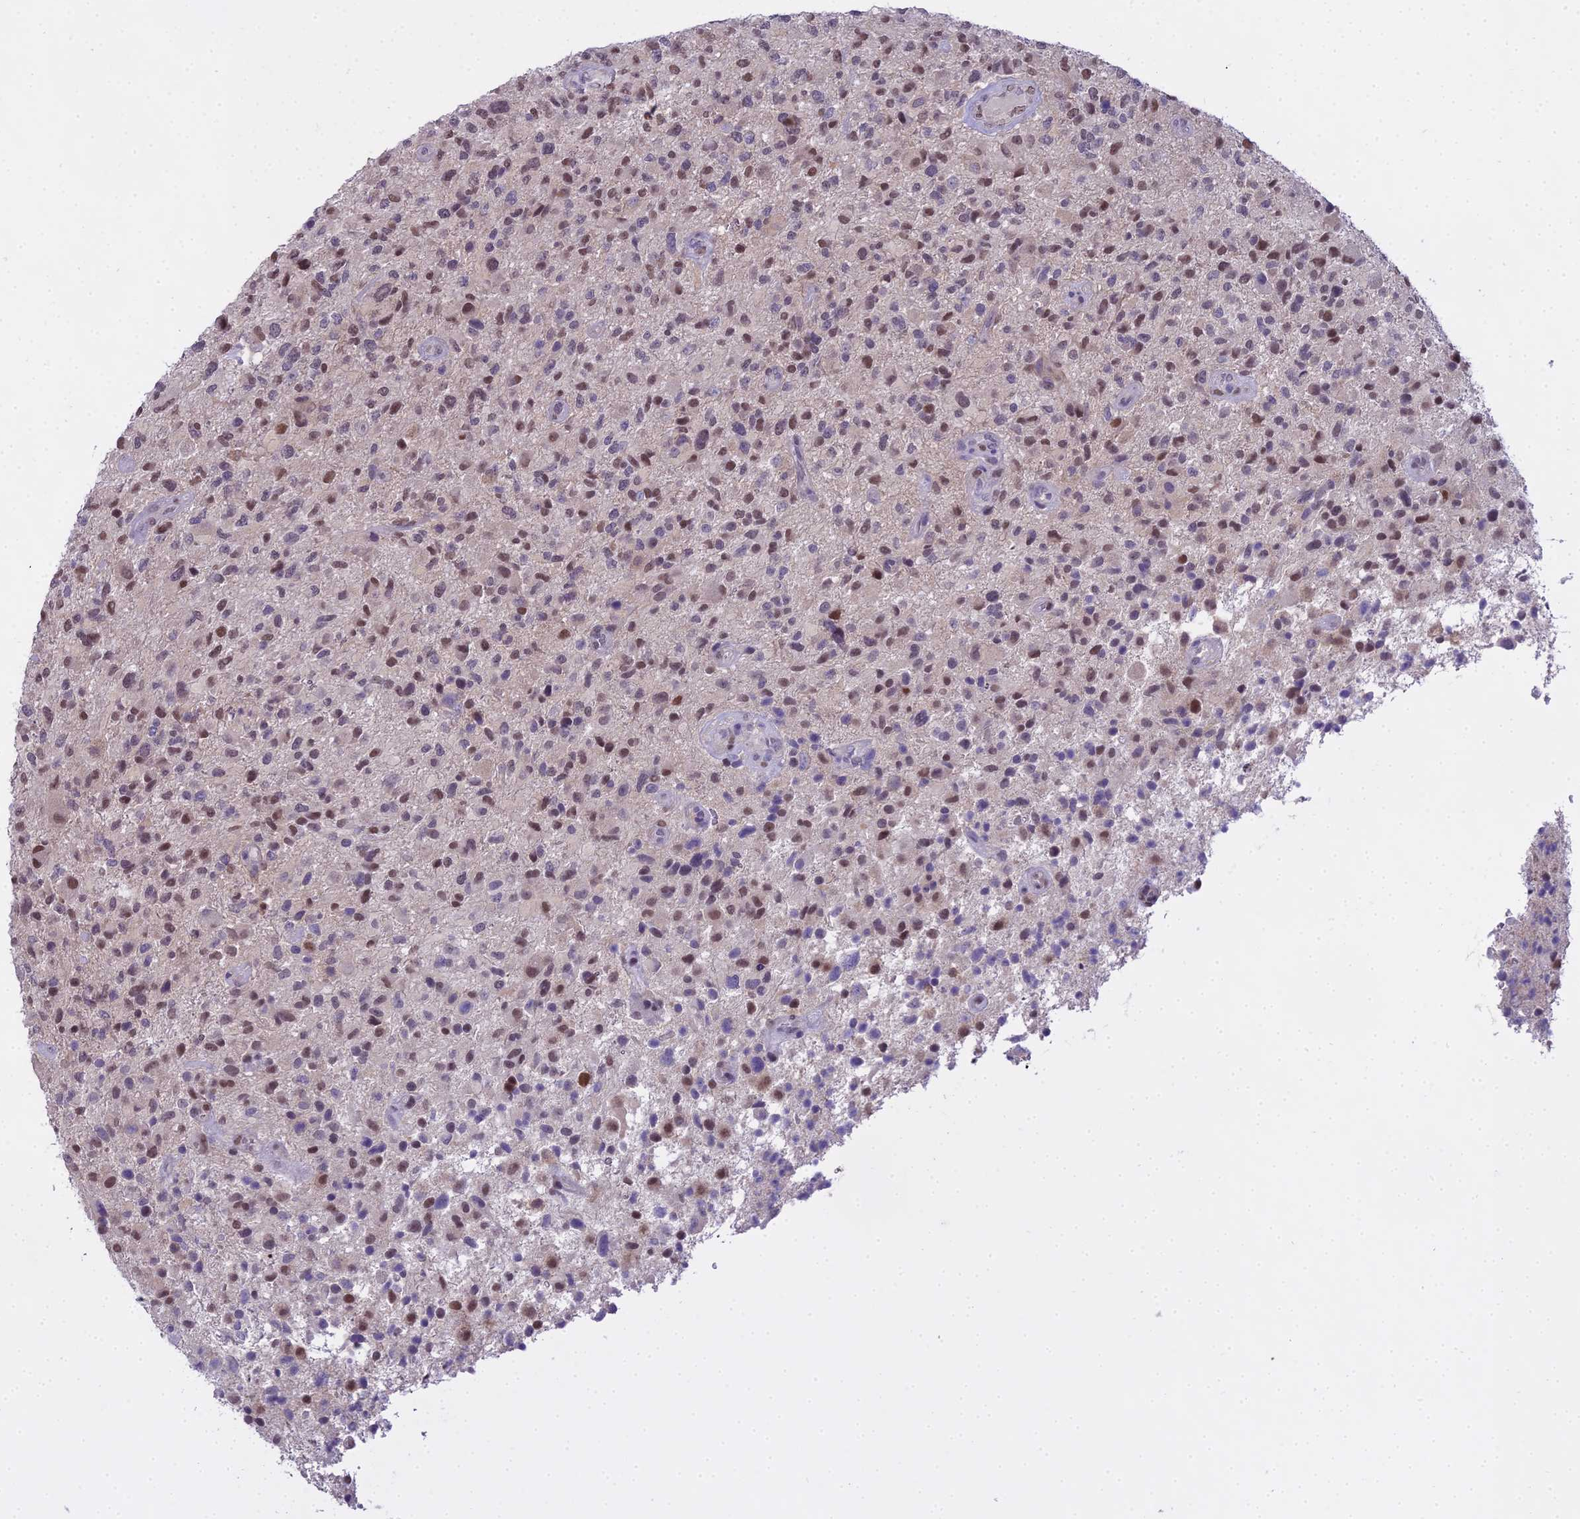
{"staining": {"intensity": "weak", "quantity": "25%-75%", "location": "nuclear"}, "tissue": "glioma", "cell_type": "Tumor cells", "image_type": "cancer", "snomed": [{"axis": "morphology", "description": "Glioma, malignant, High grade"}, {"axis": "topography", "description": "Brain"}], "caption": "Immunohistochemical staining of human glioma demonstrates weak nuclear protein staining in approximately 25%-75% of tumor cells.", "gene": "MAT2A", "patient": {"sex": "male", "age": 47}}